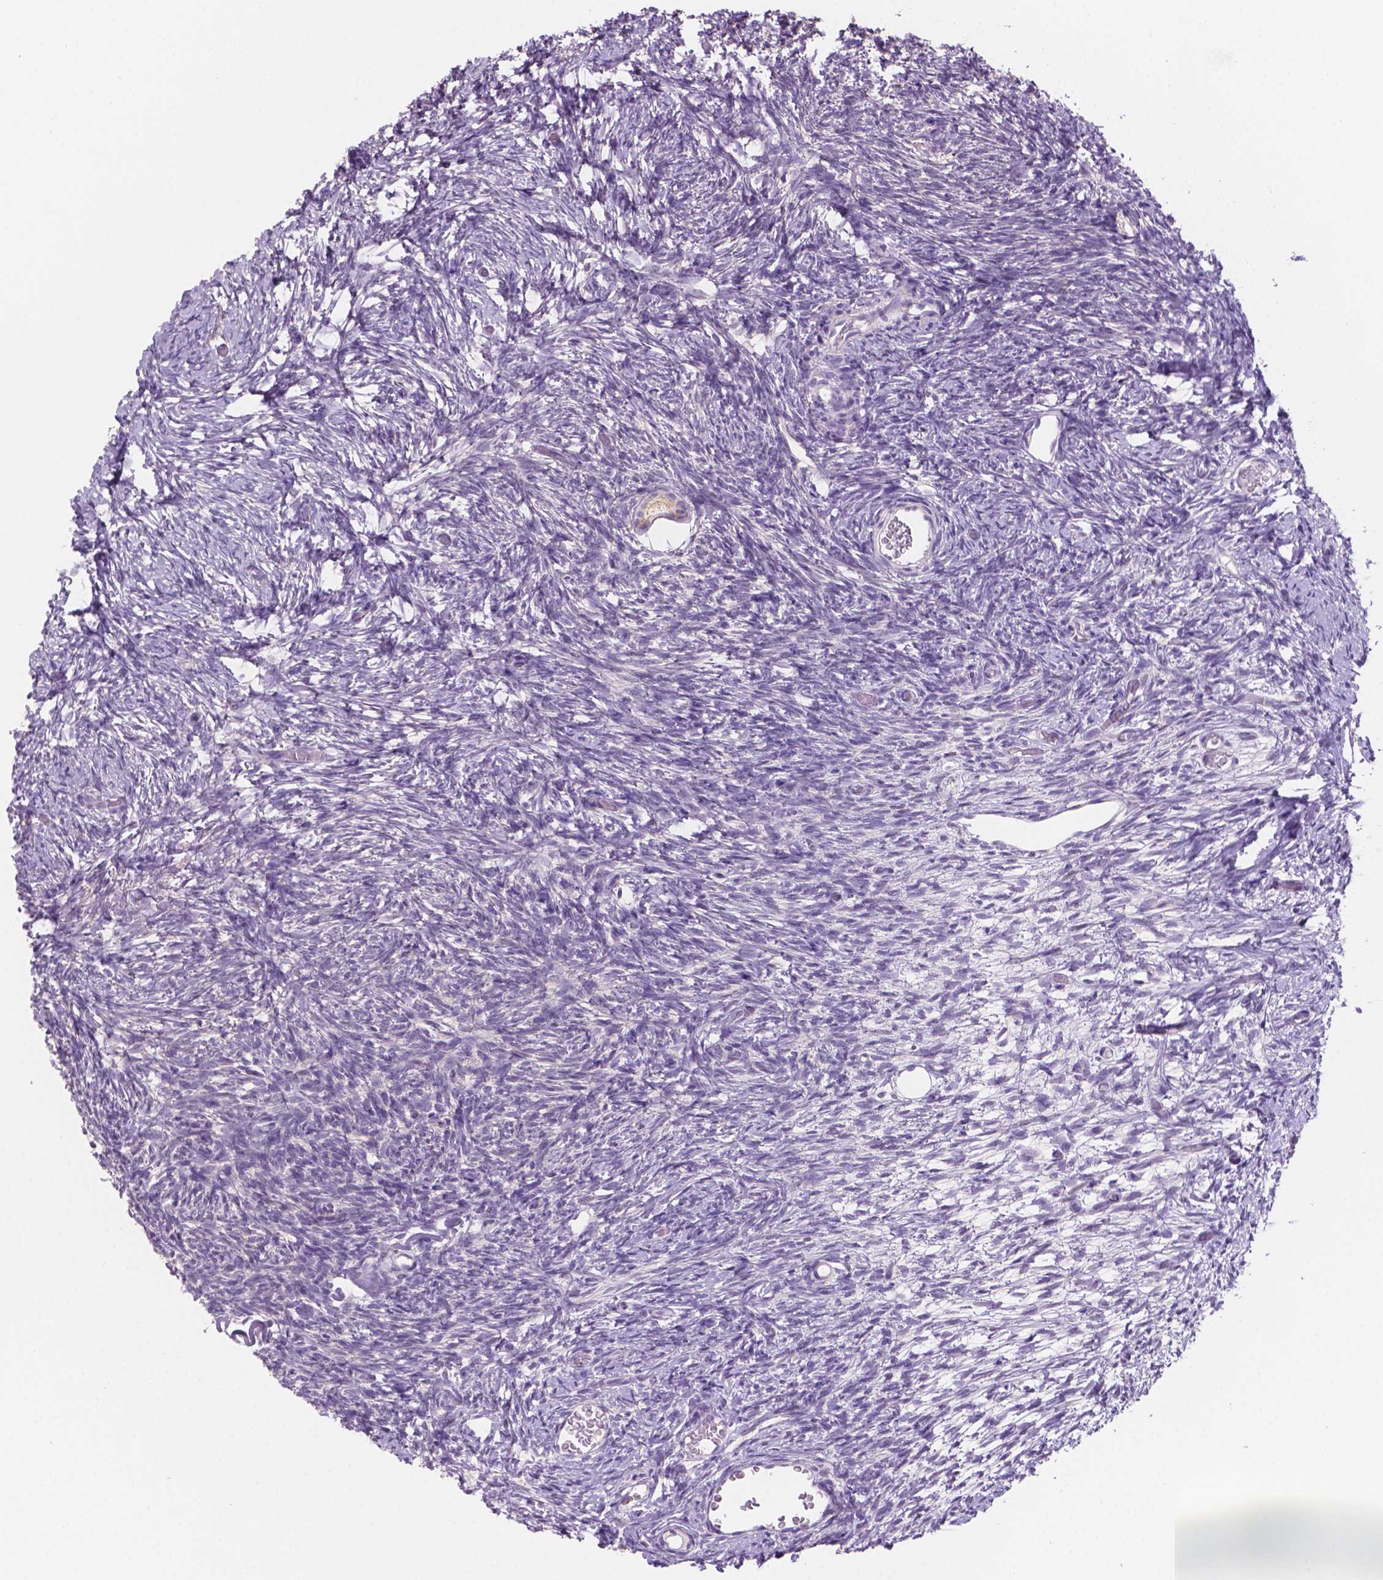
{"staining": {"intensity": "weak", "quantity": "<25%", "location": "cytoplasmic/membranous"}, "tissue": "ovary", "cell_type": "Follicle cells", "image_type": "normal", "snomed": [{"axis": "morphology", "description": "Normal tissue, NOS"}, {"axis": "topography", "description": "Ovary"}], "caption": "There is no significant staining in follicle cells of ovary. Nuclei are stained in blue.", "gene": "SBSN", "patient": {"sex": "female", "age": 39}}